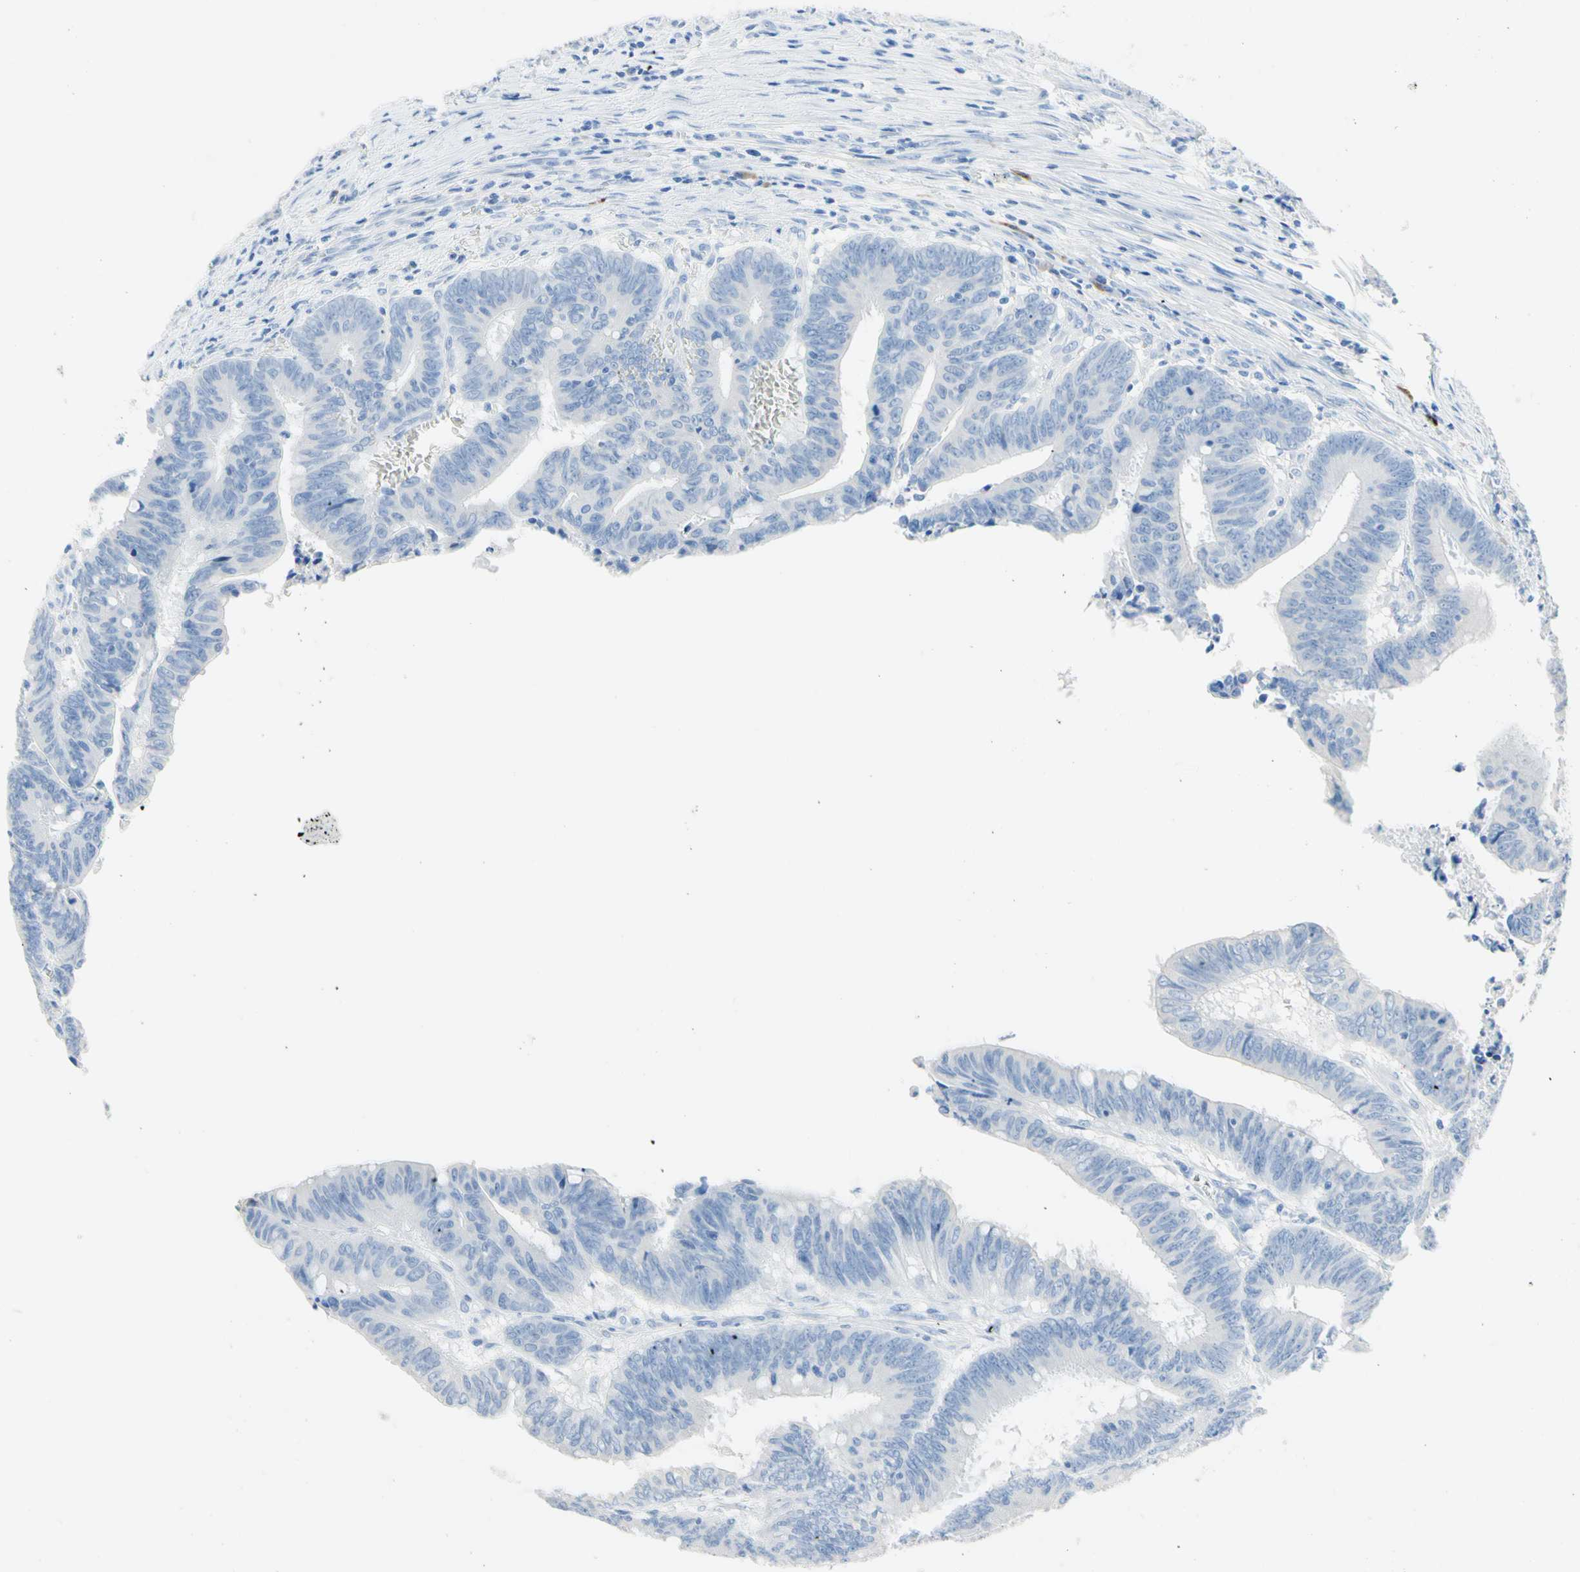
{"staining": {"intensity": "negative", "quantity": "none", "location": "none"}, "tissue": "colorectal cancer", "cell_type": "Tumor cells", "image_type": "cancer", "snomed": [{"axis": "morphology", "description": "Adenocarcinoma, NOS"}, {"axis": "topography", "description": "Colon"}], "caption": "Protein analysis of colorectal adenocarcinoma displays no significant expression in tumor cells. Brightfield microscopy of IHC stained with DAB (3,3'-diaminobenzidine) (brown) and hematoxylin (blue), captured at high magnification.", "gene": "IL6ST", "patient": {"sex": "male", "age": 45}}